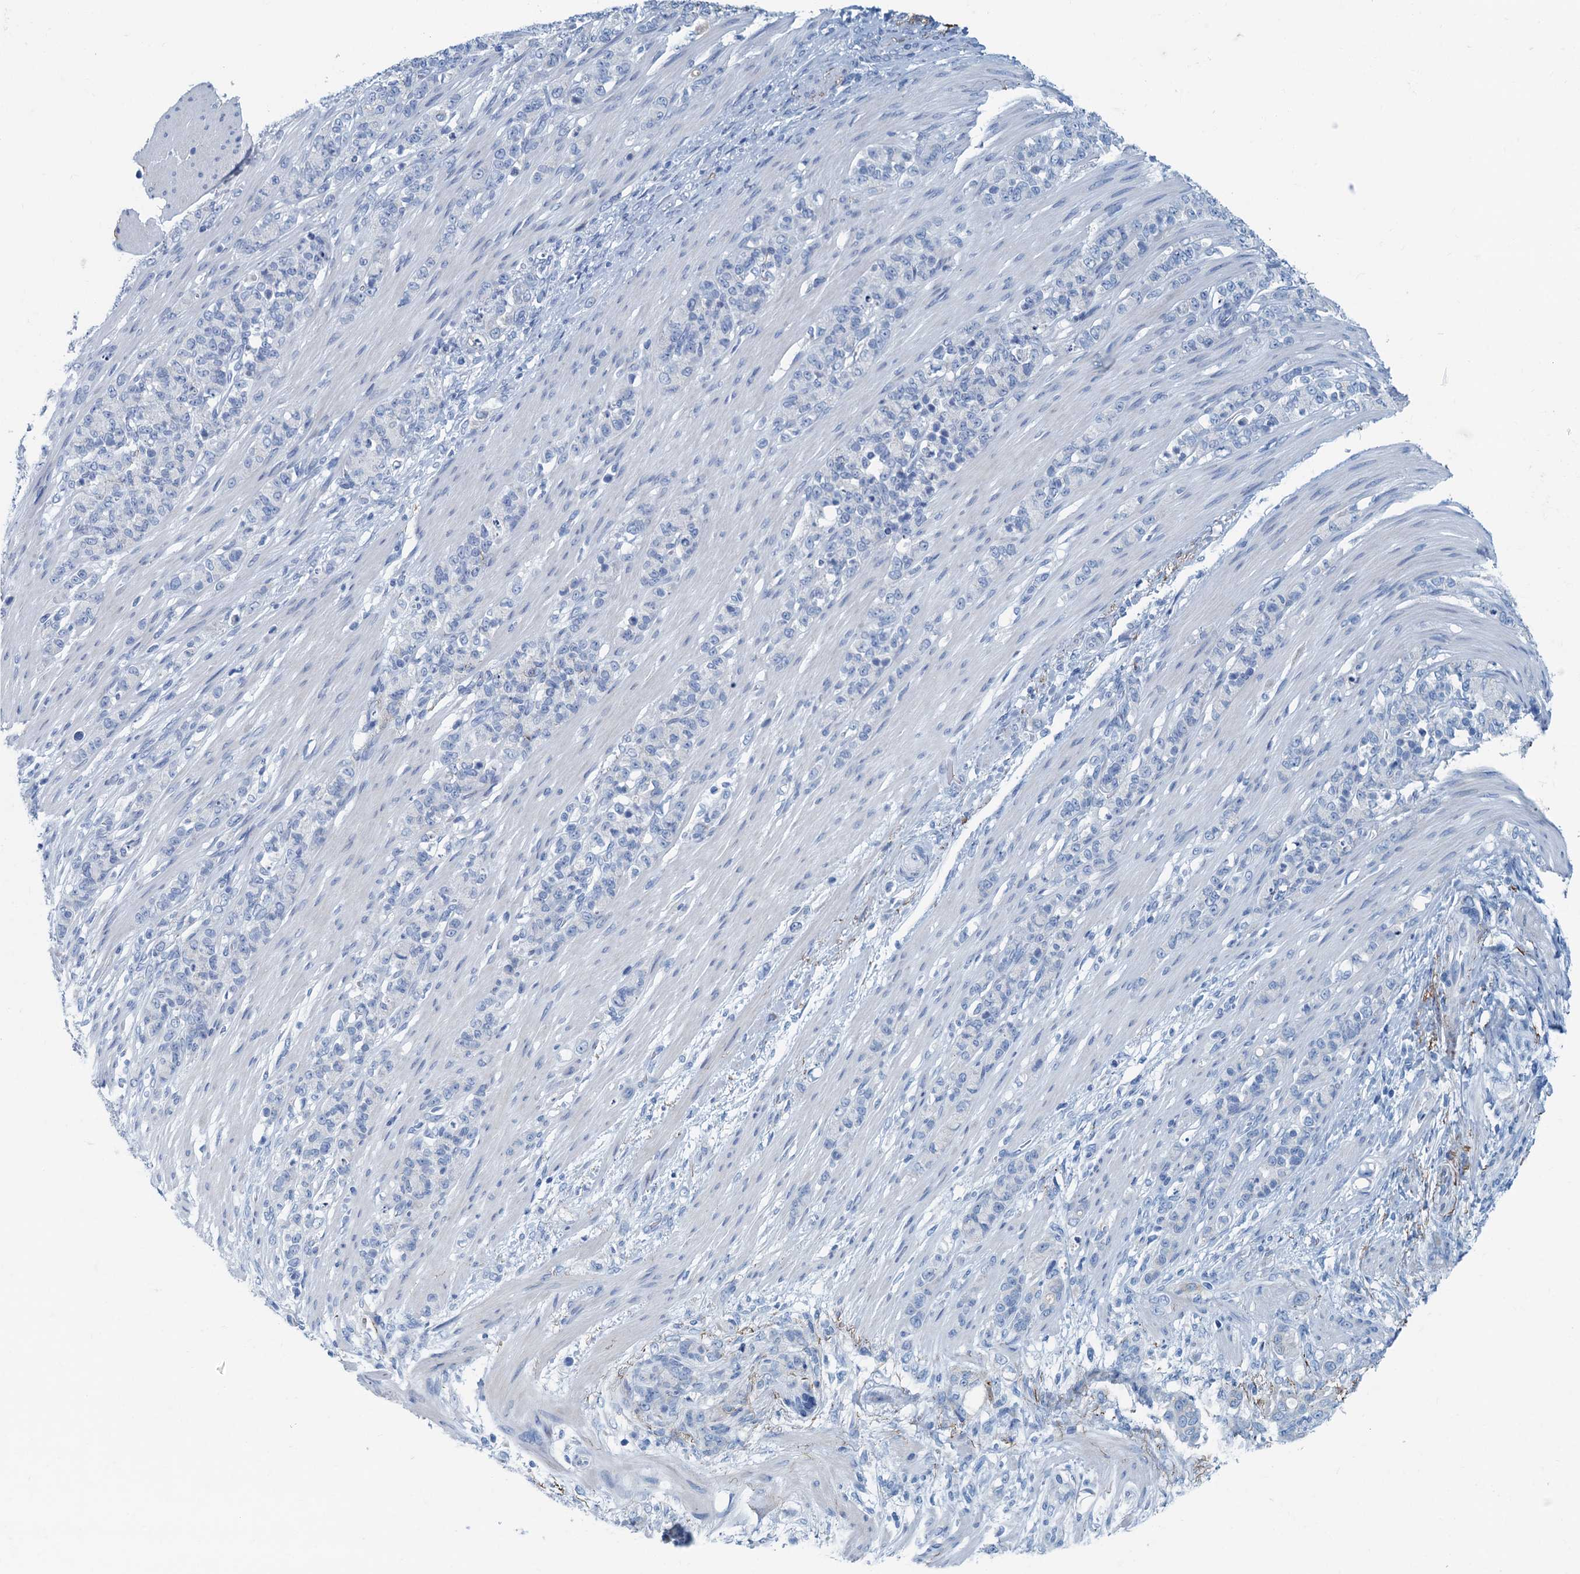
{"staining": {"intensity": "negative", "quantity": "none", "location": "none"}, "tissue": "stomach cancer", "cell_type": "Tumor cells", "image_type": "cancer", "snomed": [{"axis": "morphology", "description": "Adenocarcinoma, NOS"}, {"axis": "topography", "description": "Stomach"}], "caption": "This is an IHC histopathology image of stomach cancer. There is no positivity in tumor cells.", "gene": "C10orf88", "patient": {"sex": "female", "age": 79}}